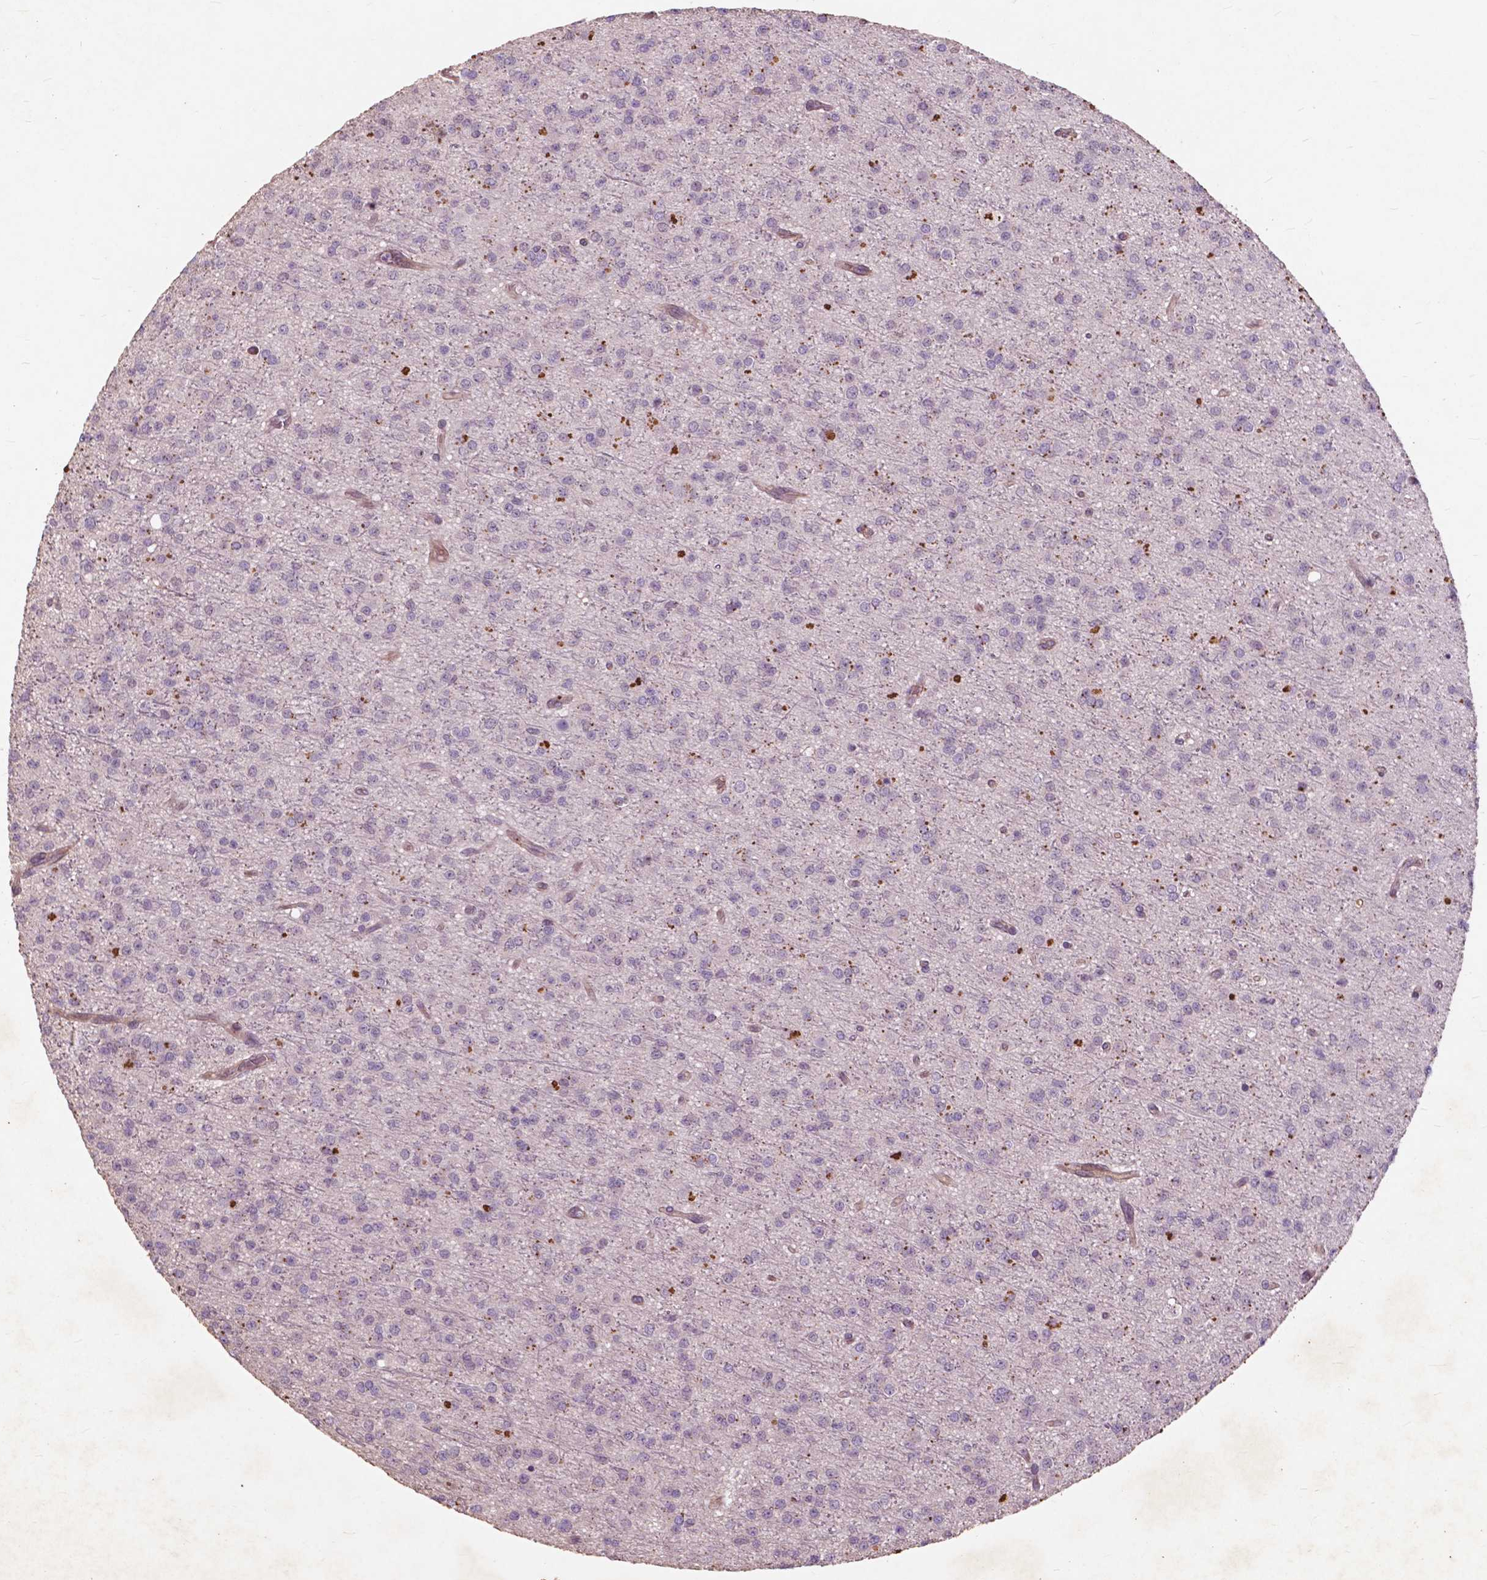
{"staining": {"intensity": "negative", "quantity": "none", "location": "none"}, "tissue": "glioma", "cell_type": "Tumor cells", "image_type": "cancer", "snomed": [{"axis": "morphology", "description": "Glioma, malignant, Low grade"}, {"axis": "topography", "description": "Brain"}], "caption": "Tumor cells show no significant positivity in glioma.", "gene": "RFPL4B", "patient": {"sex": "male", "age": 27}}